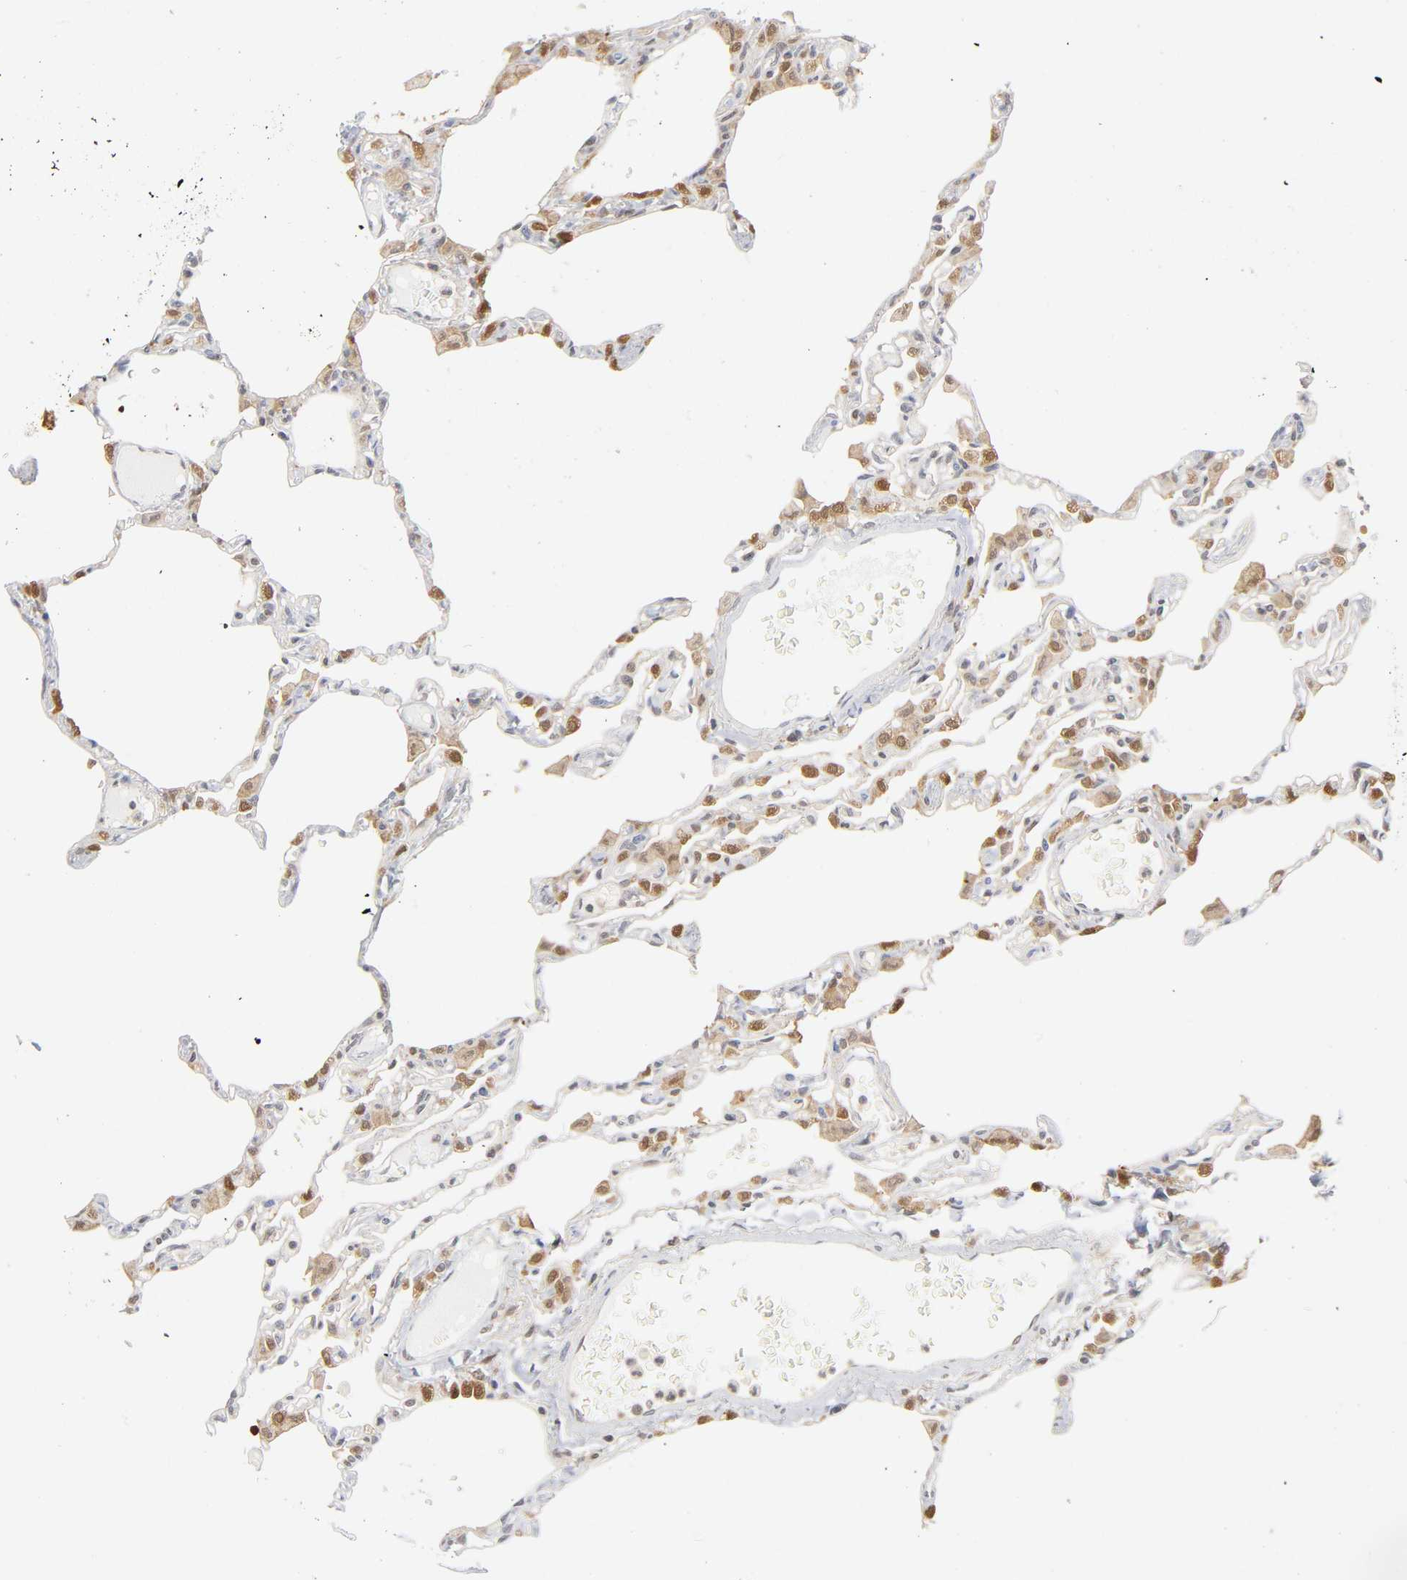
{"staining": {"intensity": "moderate", "quantity": "25%-75%", "location": "cytoplasmic/membranous"}, "tissue": "lung", "cell_type": "Alveolar cells", "image_type": "normal", "snomed": [{"axis": "morphology", "description": "Normal tissue, NOS"}, {"axis": "topography", "description": "Lung"}], "caption": "Lung stained for a protein displays moderate cytoplasmic/membranous positivity in alveolar cells. (Stains: DAB (3,3'-diaminobenzidine) in brown, nuclei in blue, Microscopy: brightfield microscopy at high magnification).", "gene": "DFFB", "patient": {"sex": "female", "age": 49}}